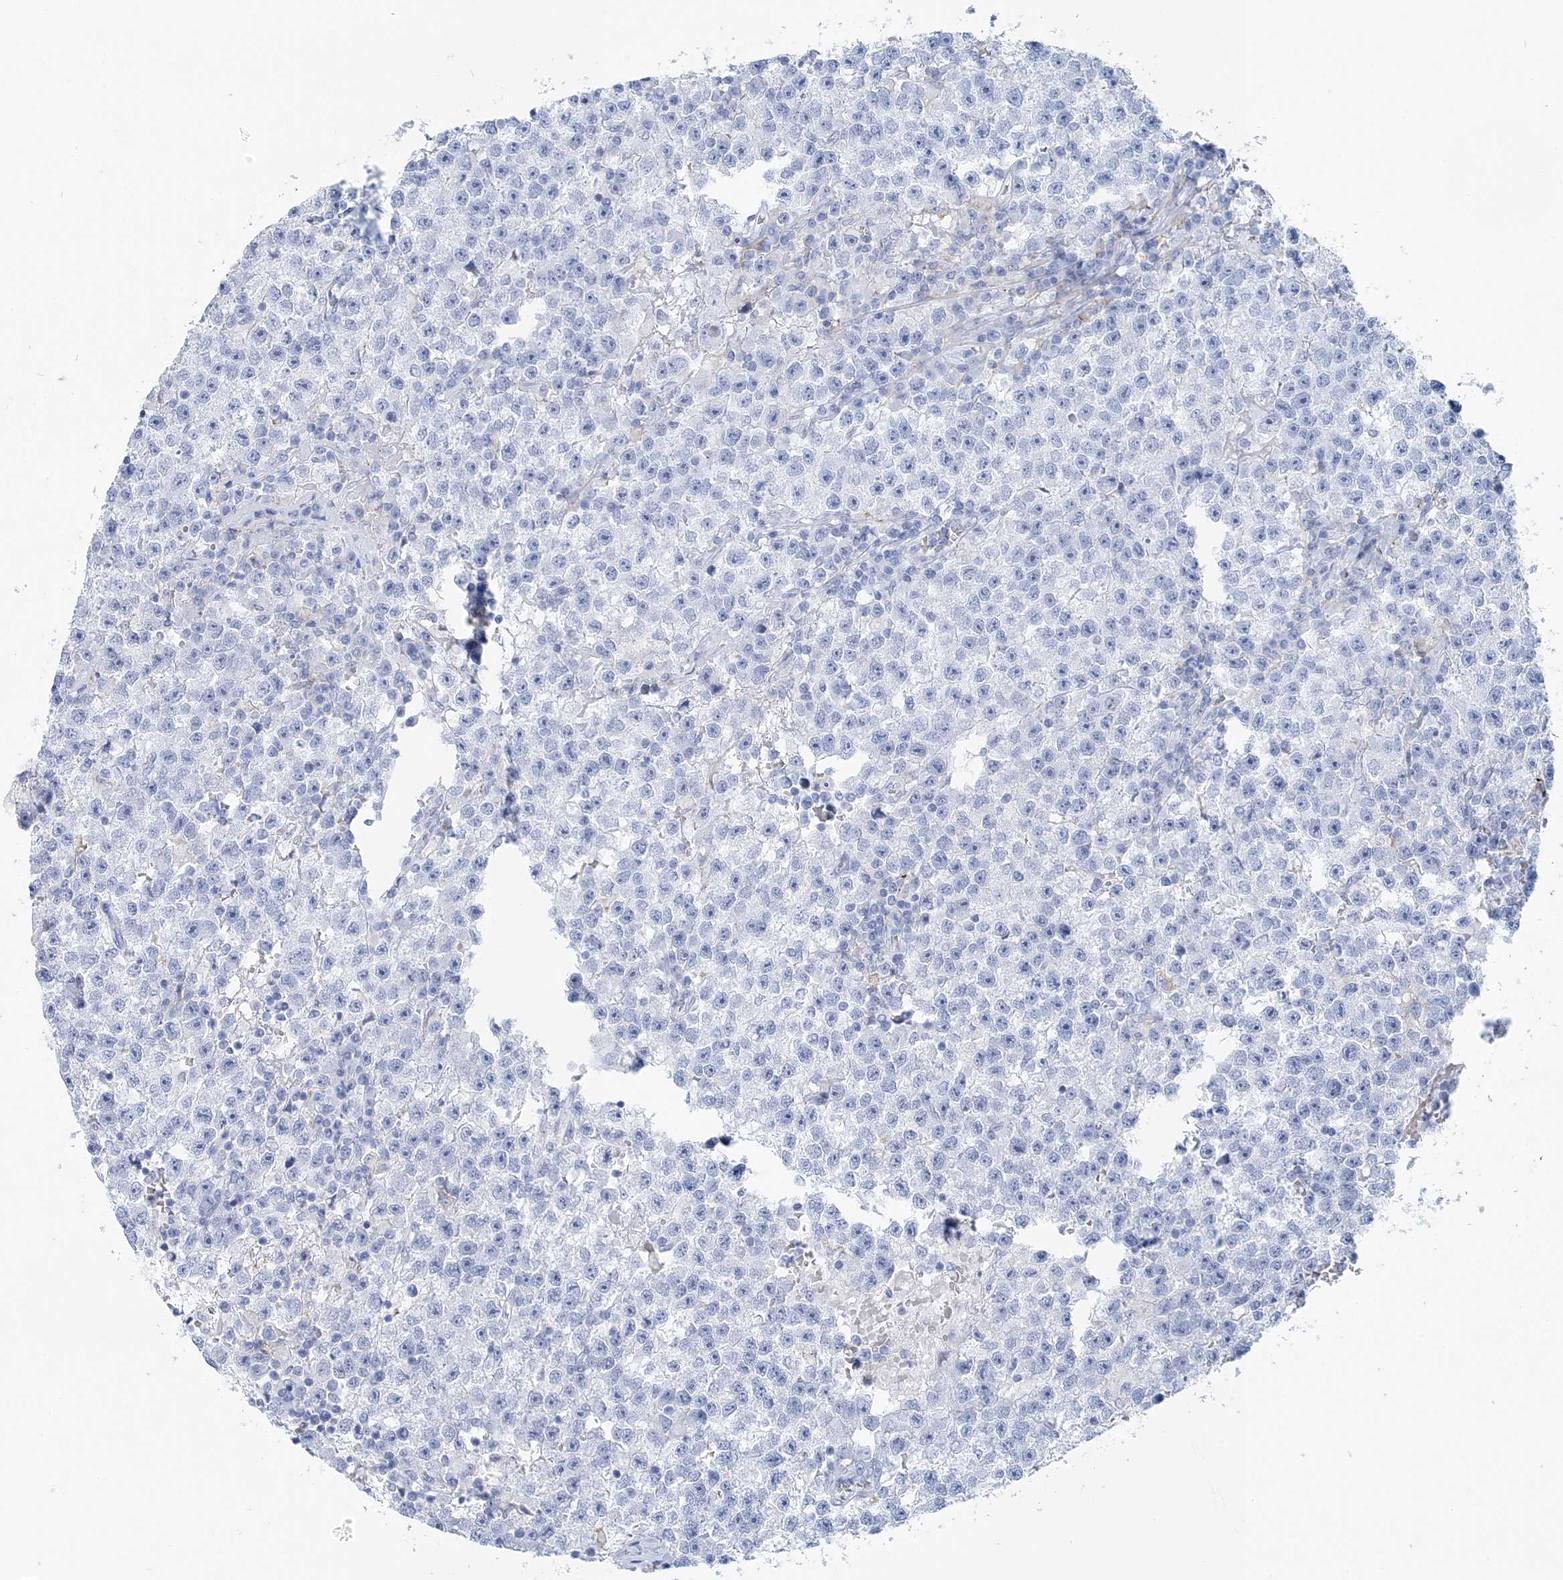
{"staining": {"intensity": "negative", "quantity": "none", "location": "none"}, "tissue": "testis cancer", "cell_type": "Tumor cells", "image_type": "cancer", "snomed": [{"axis": "morphology", "description": "Seminoma, NOS"}, {"axis": "topography", "description": "Testis"}], "caption": "Immunohistochemical staining of human testis cancer (seminoma) shows no significant positivity in tumor cells.", "gene": "NKX6-1", "patient": {"sex": "male", "age": 22}}